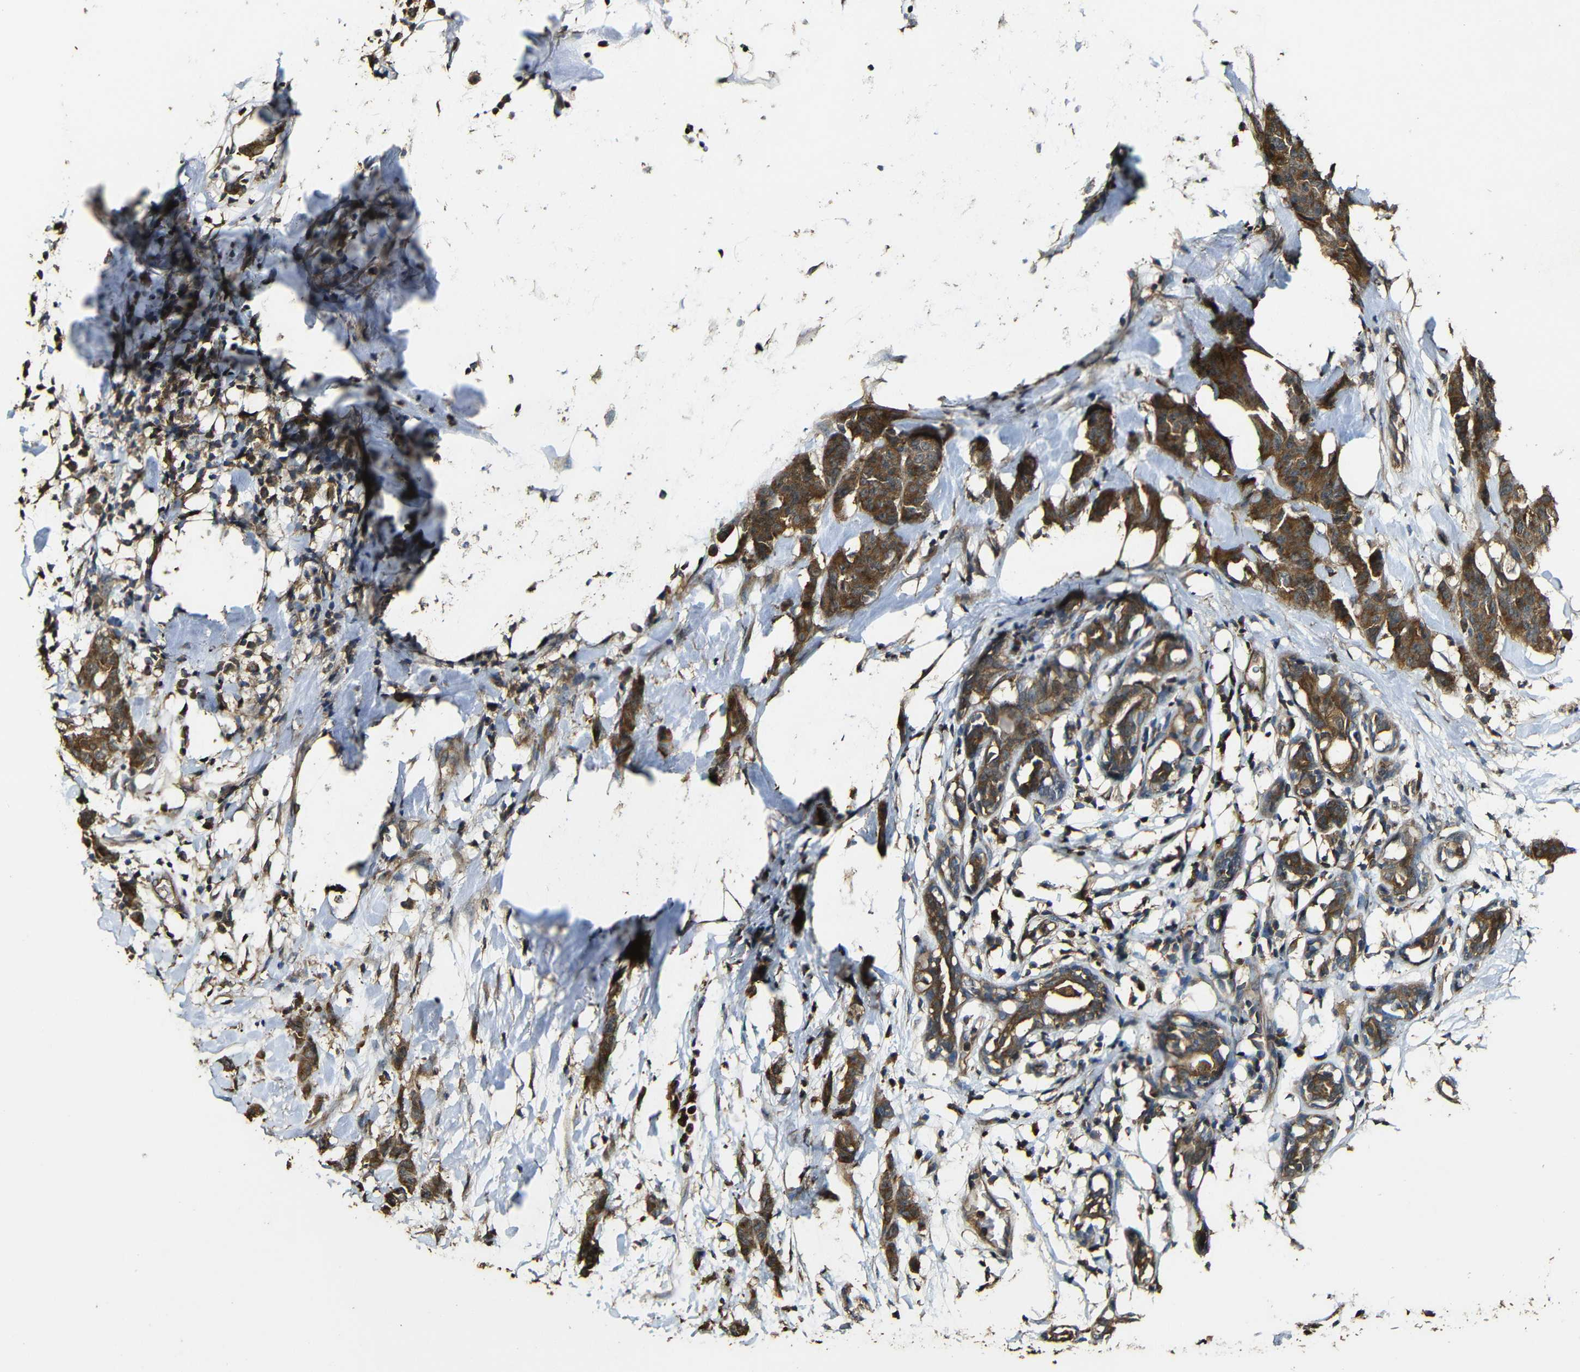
{"staining": {"intensity": "strong", "quantity": ">75%", "location": "cytoplasmic/membranous"}, "tissue": "breast cancer", "cell_type": "Tumor cells", "image_type": "cancer", "snomed": [{"axis": "morphology", "description": "Normal tissue, NOS"}, {"axis": "morphology", "description": "Duct carcinoma"}, {"axis": "topography", "description": "Breast"}], "caption": "Brown immunohistochemical staining in human breast intraductal carcinoma exhibits strong cytoplasmic/membranous positivity in about >75% of tumor cells. (DAB (3,3'-diaminobenzidine) IHC with brightfield microscopy, high magnification).", "gene": "CASP8", "patient": {"sex": "female", "age": 40}}